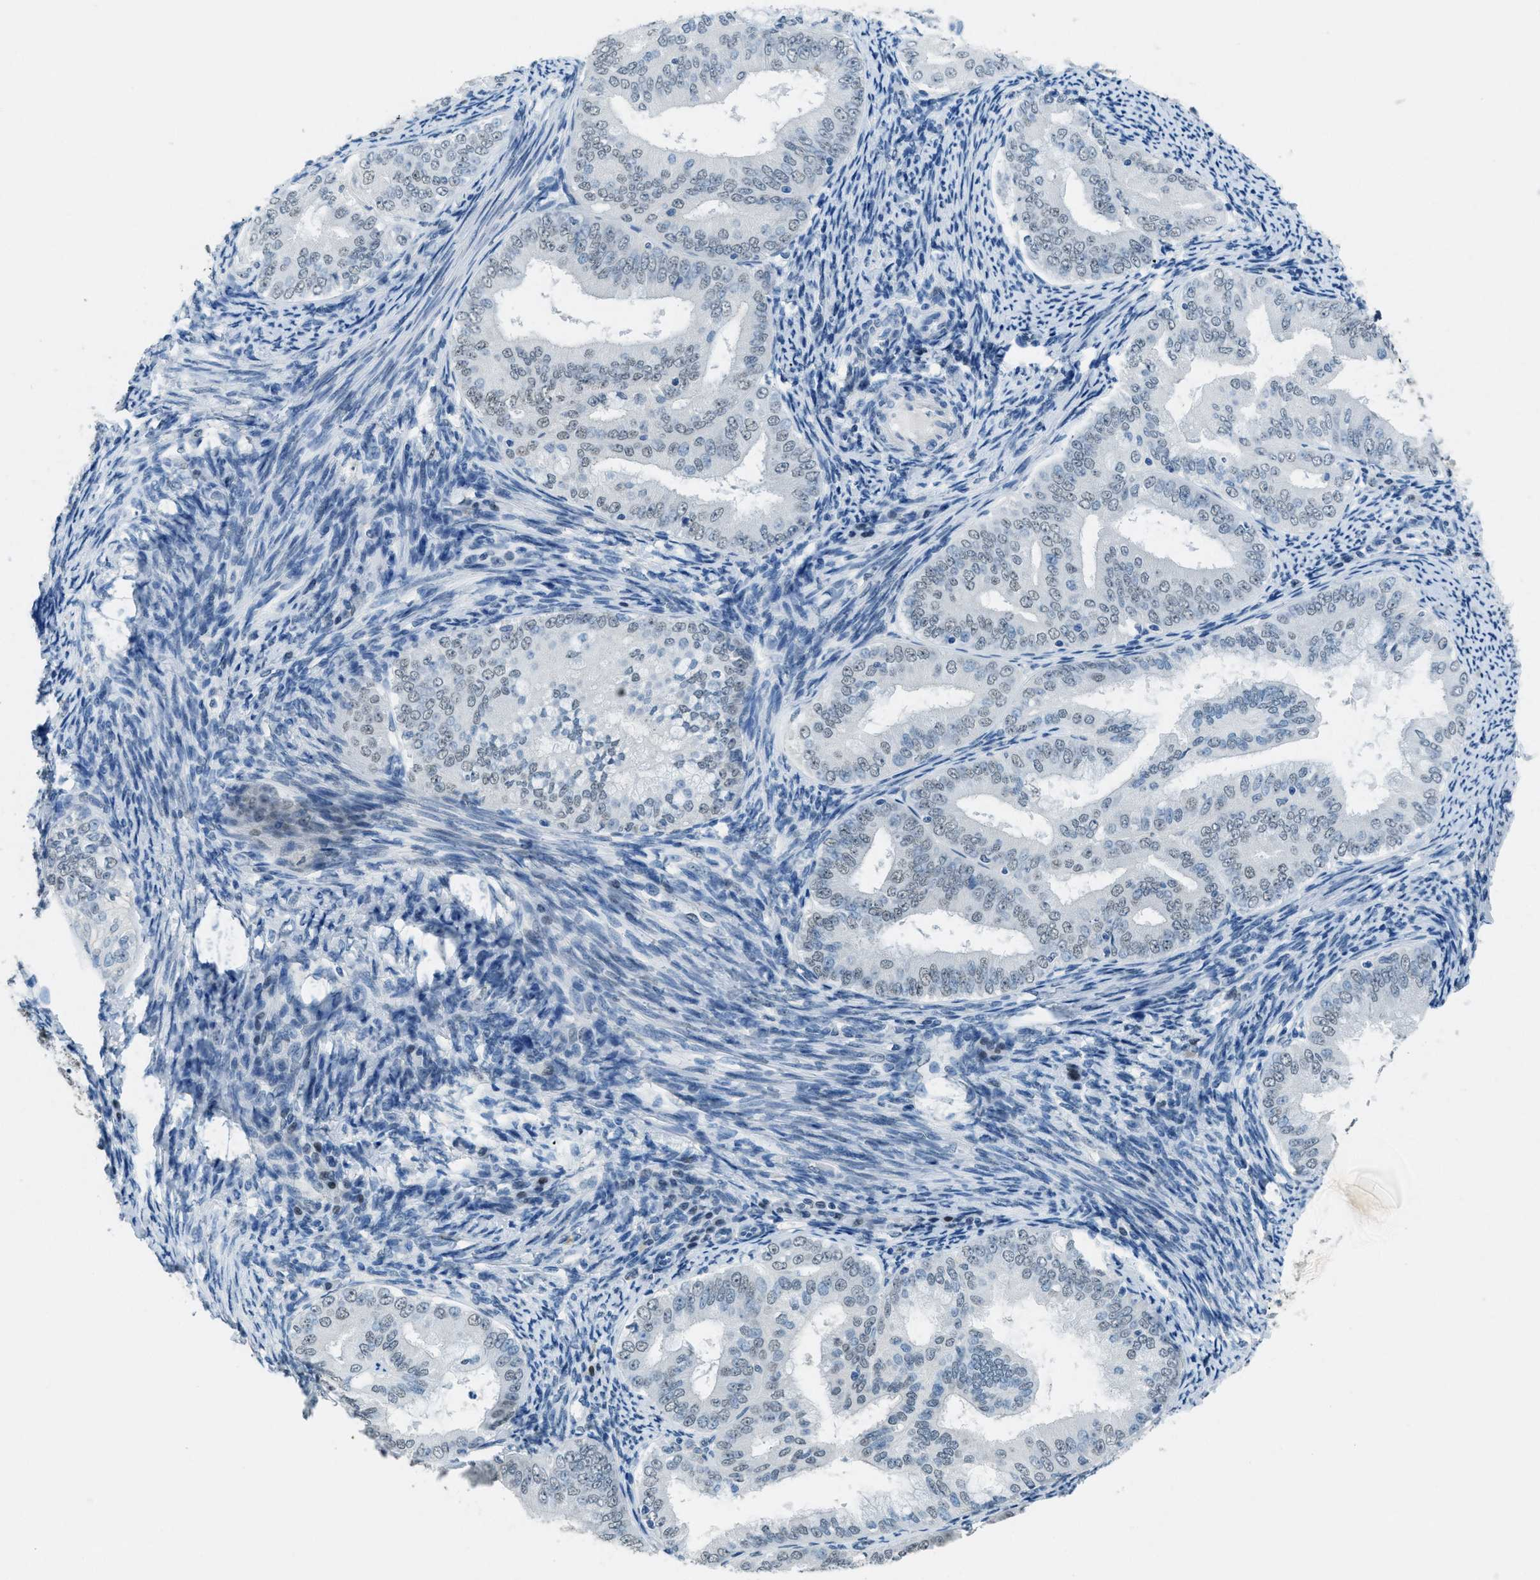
{"staining": {"intensity": "weak", "quantity": "25%-75%", "location": "nuclear"}, "tissue": "endometrial cancer", "cell_type": "Tumor cells", "image_type": "cancer", "snomed": [{"axis": "morphology", "description": "Adenocarcinoma, NOS"}, {"axis": "topography", "description": "Endometrium"}], "caption": "Immunohistochemistry (IHC) of adenocarcinoma (endometrial) shows low levels of weak nuclear positivity in approximately 25%-75% of tumor cells.", "gene": "TTC13", "patient": {"sex": "female", "age": 63}}